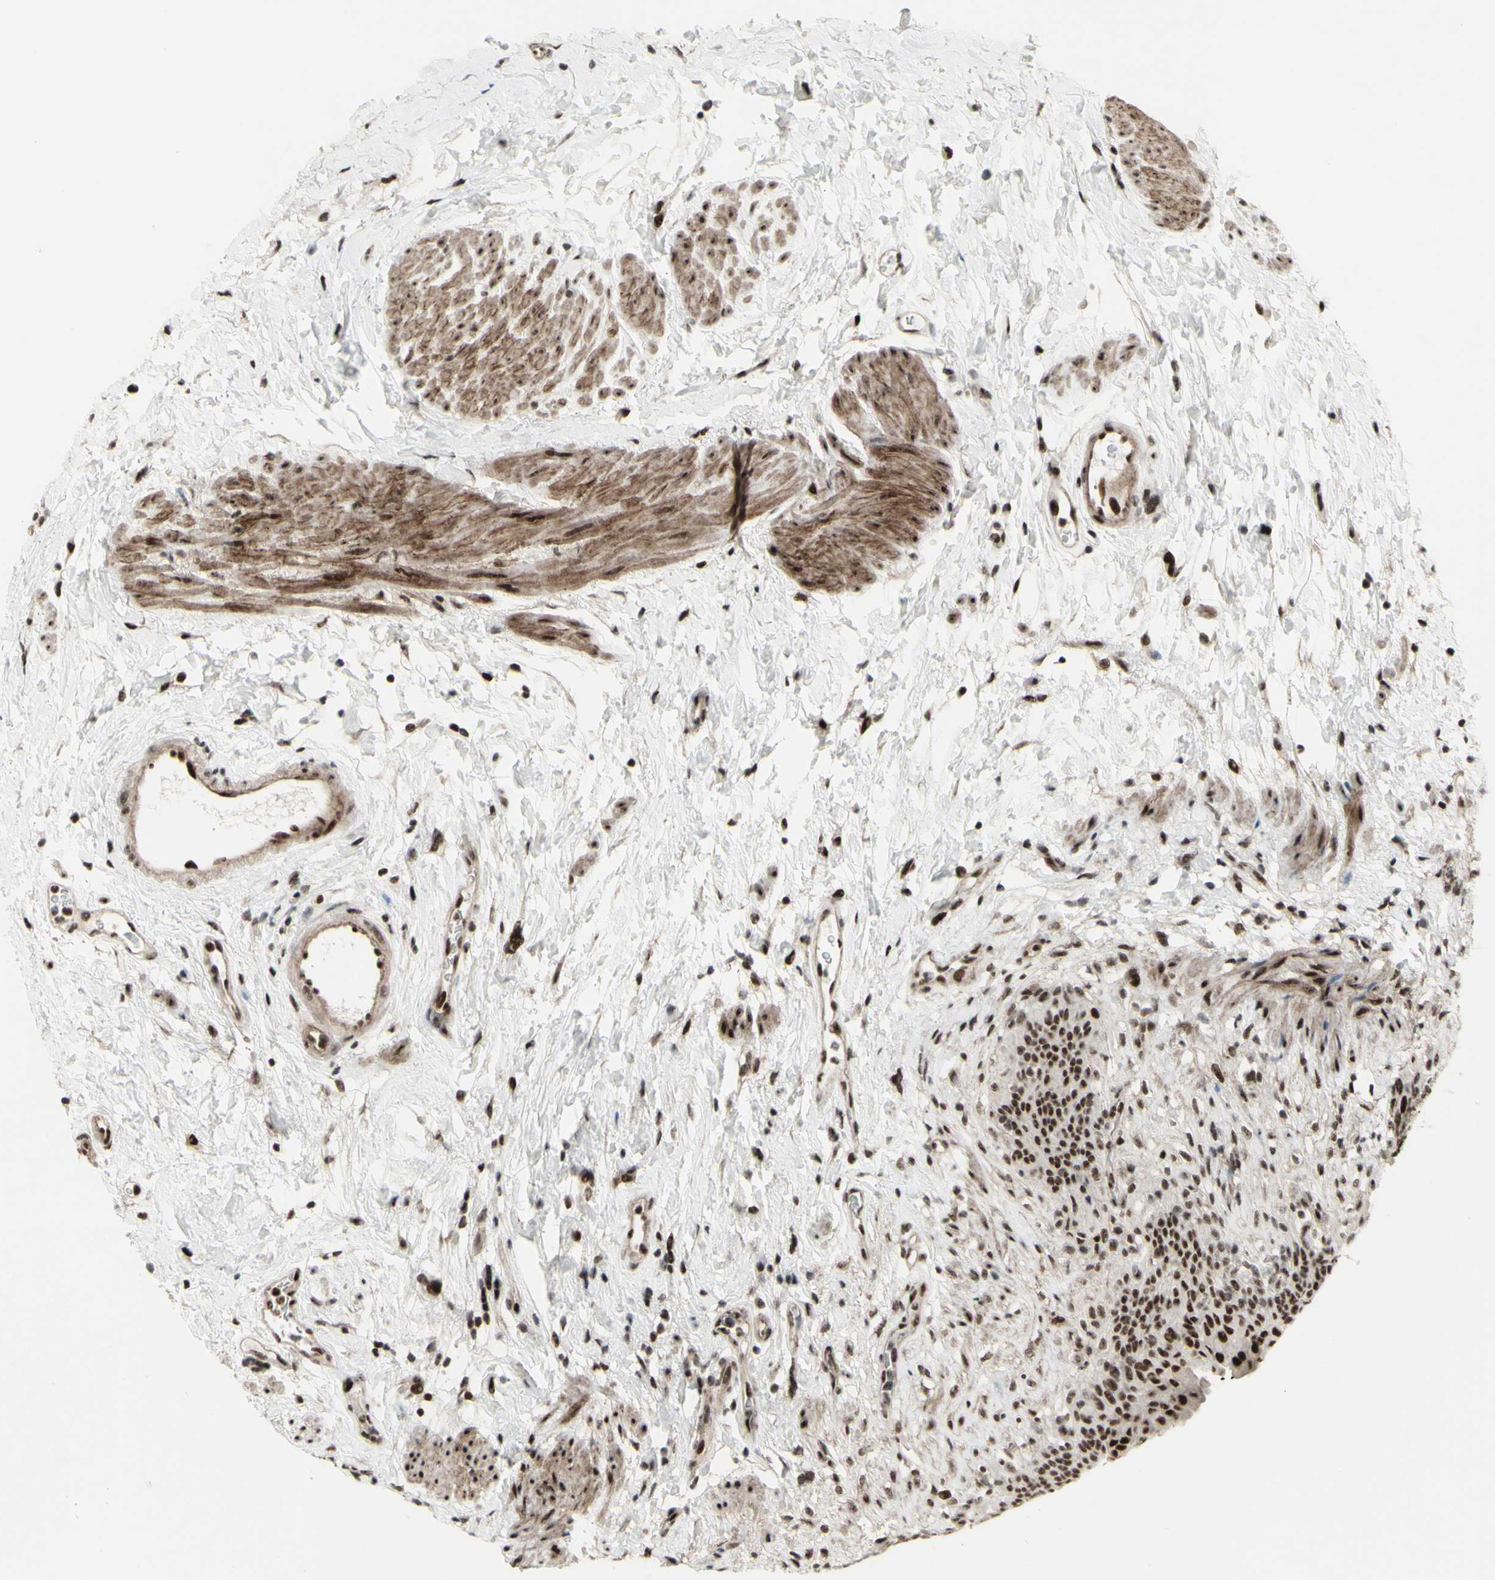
{"staining": {"intensity": "strong", "quantity": ">75%", "location": "nuclear"}, "tissue": "urinary bladder", "cell_type": "Urothelial cells", "image_type": "normal", "snomed": [{"axis": "morphology", "description": "Normal tissue, NOS"}, {"axis": "topography", "description": "Urinary bladder"}], "caption": "Protein staining shows strong nuclear positivity in about >75% of urothelial cells in unremarkable urinary bladder.", "gene": "SUPT6H", "patient": {"sex": "female", "age": 79}}